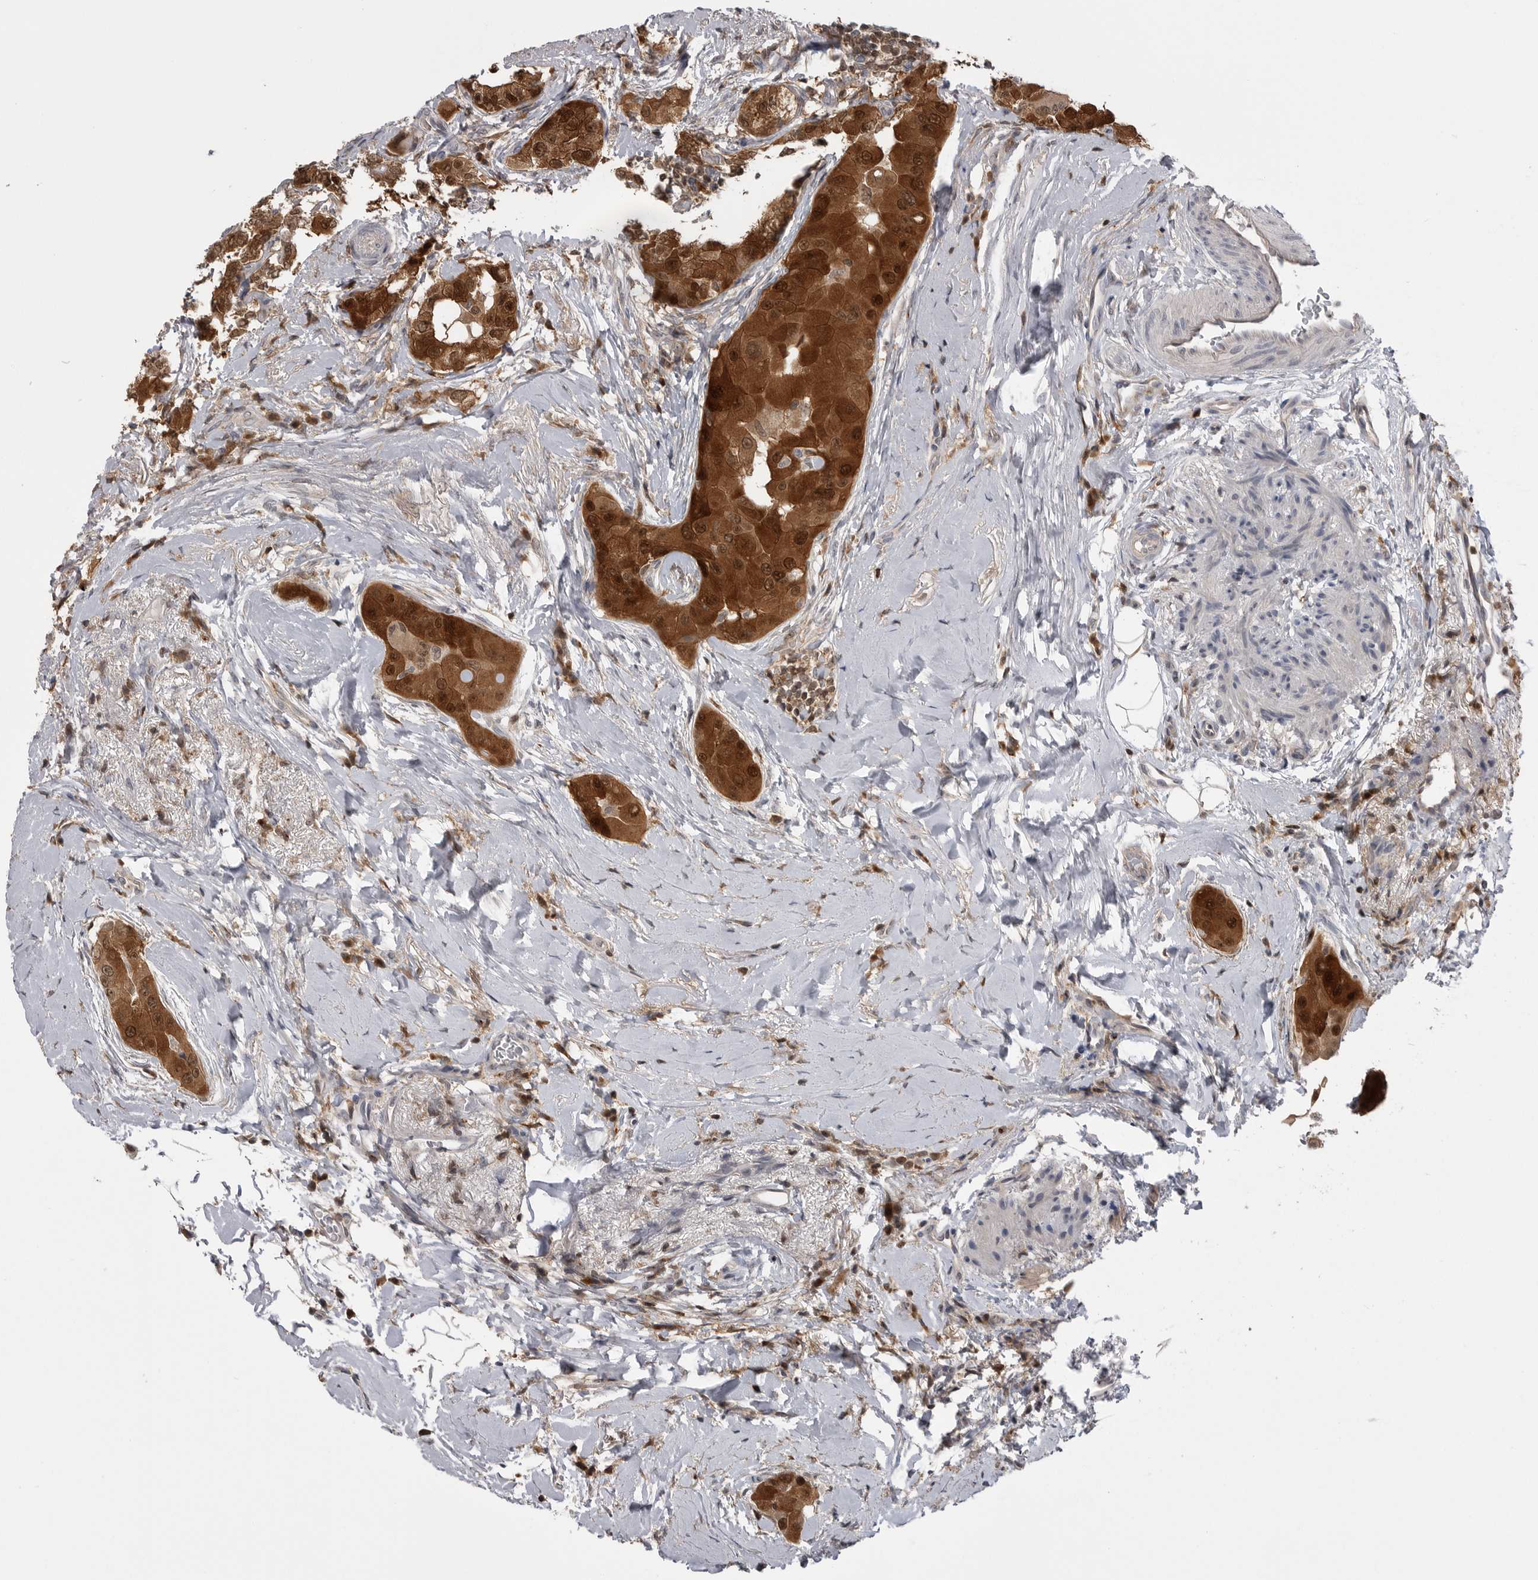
{"staining": {"intensity": "strong", "quantity": ">75%", "location": "cytoplasmic/membranous,nuclear"}, "tissue": "thyroid cancer", "cell_type": "Tumor cells", "image_type": "cancer", "snomed": [{"axis": "morphology", "description": "Papillary adenocarcinoma, NOS"}, {"axis": "topography", "description": "Thyroid gland"}], "caption": "Immunohistochemical staining of thyroid papillary adenocarcinoma demonstrates high levels of strong cytoplasmic/membranous and nuclear staining in about >75% of tumor cells.", "gene": "MAPK13", "patient": {"sex": "male", "age": 33}}